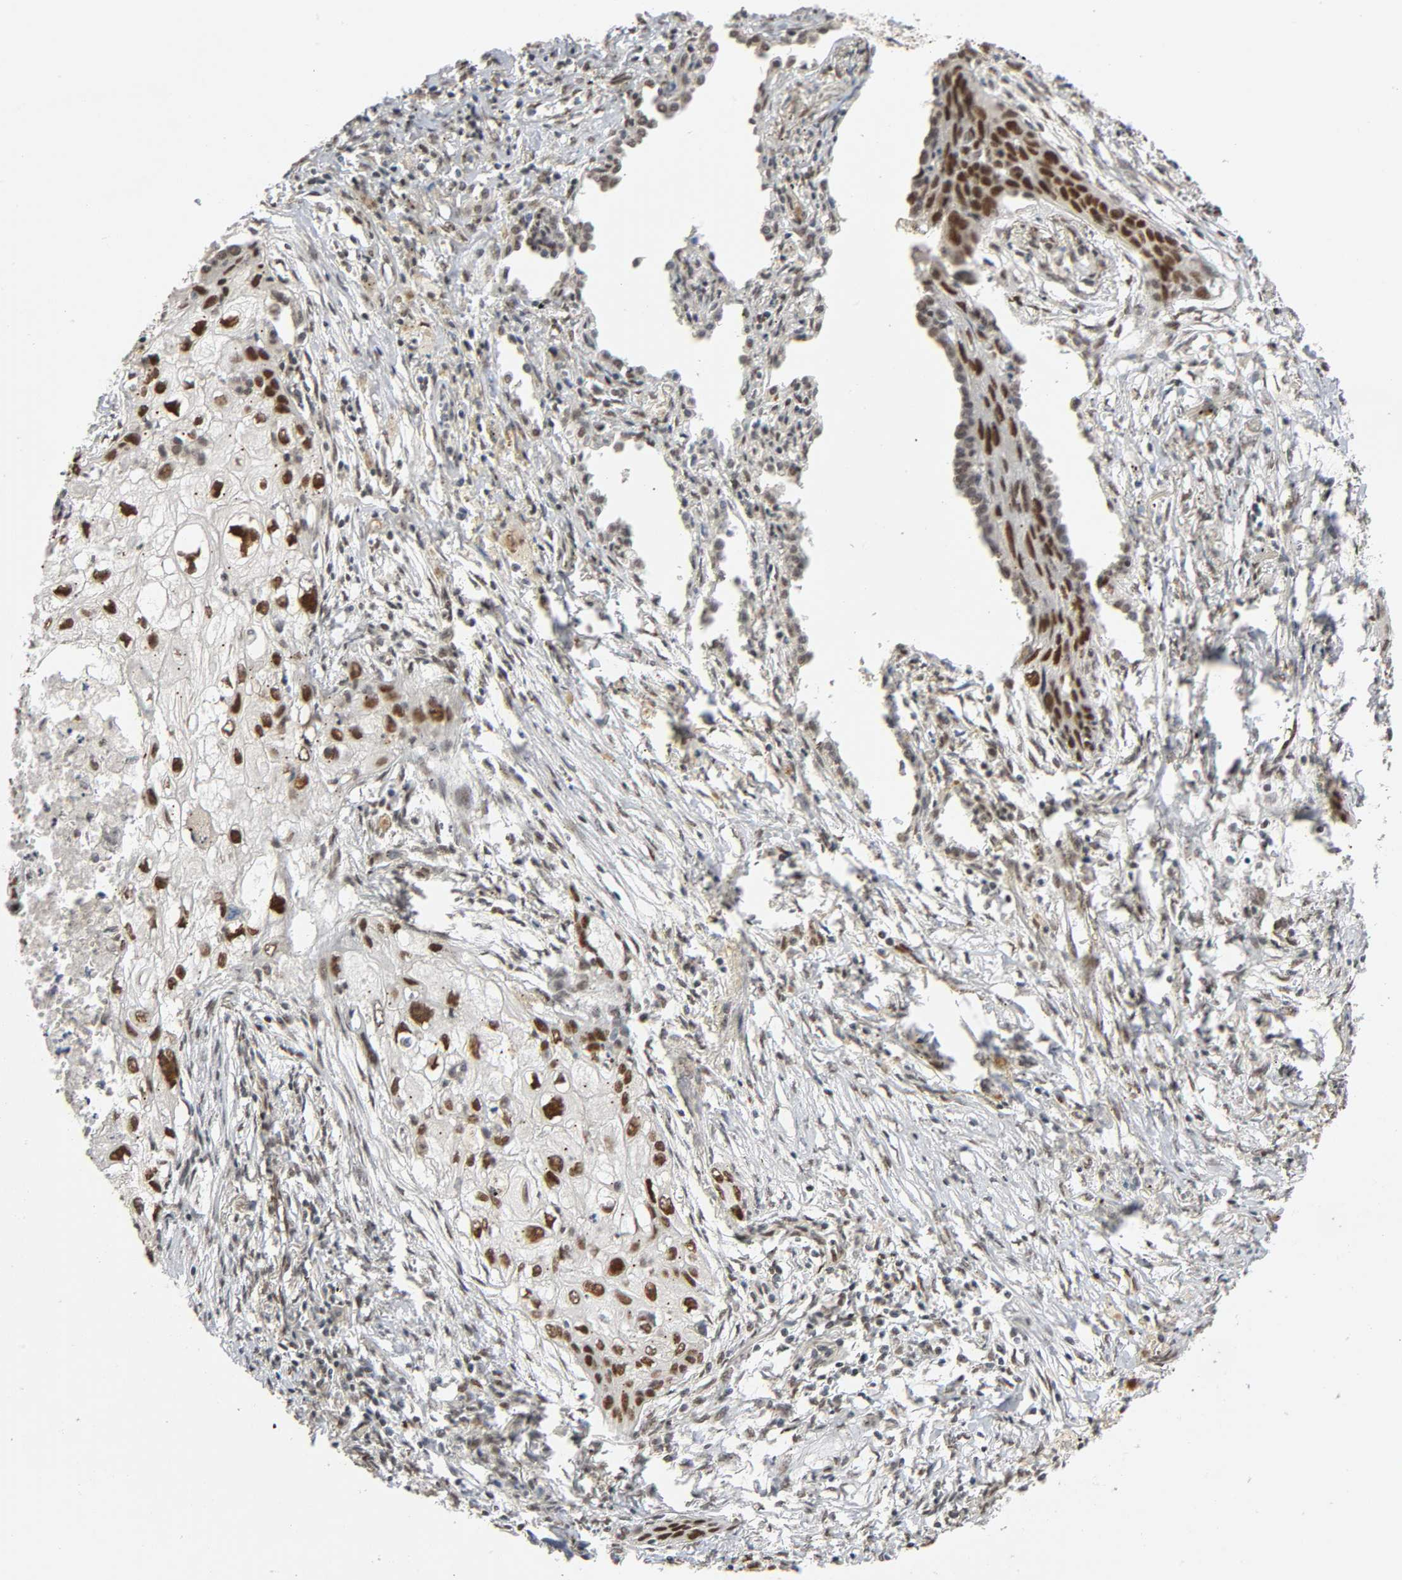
{"staining": {"intensity": "strong", "quantity": ">75%", "location": "nuclear"}, "tissue": "lung cancer", "cell_type": "Tumor cells", "image_type": "cancer", "snomed": [{"axis": "morphology", "description": "Squamous cell carcinoma, NOS"}, {"axis": "topography", "description": "Lung"}], "caption": "Tumor cells reveal strong nuclear positivity in about >75% of cells in lung cancer.", "gene": "SMARCD1", "patient": {"sex": "male", "age": 71}}